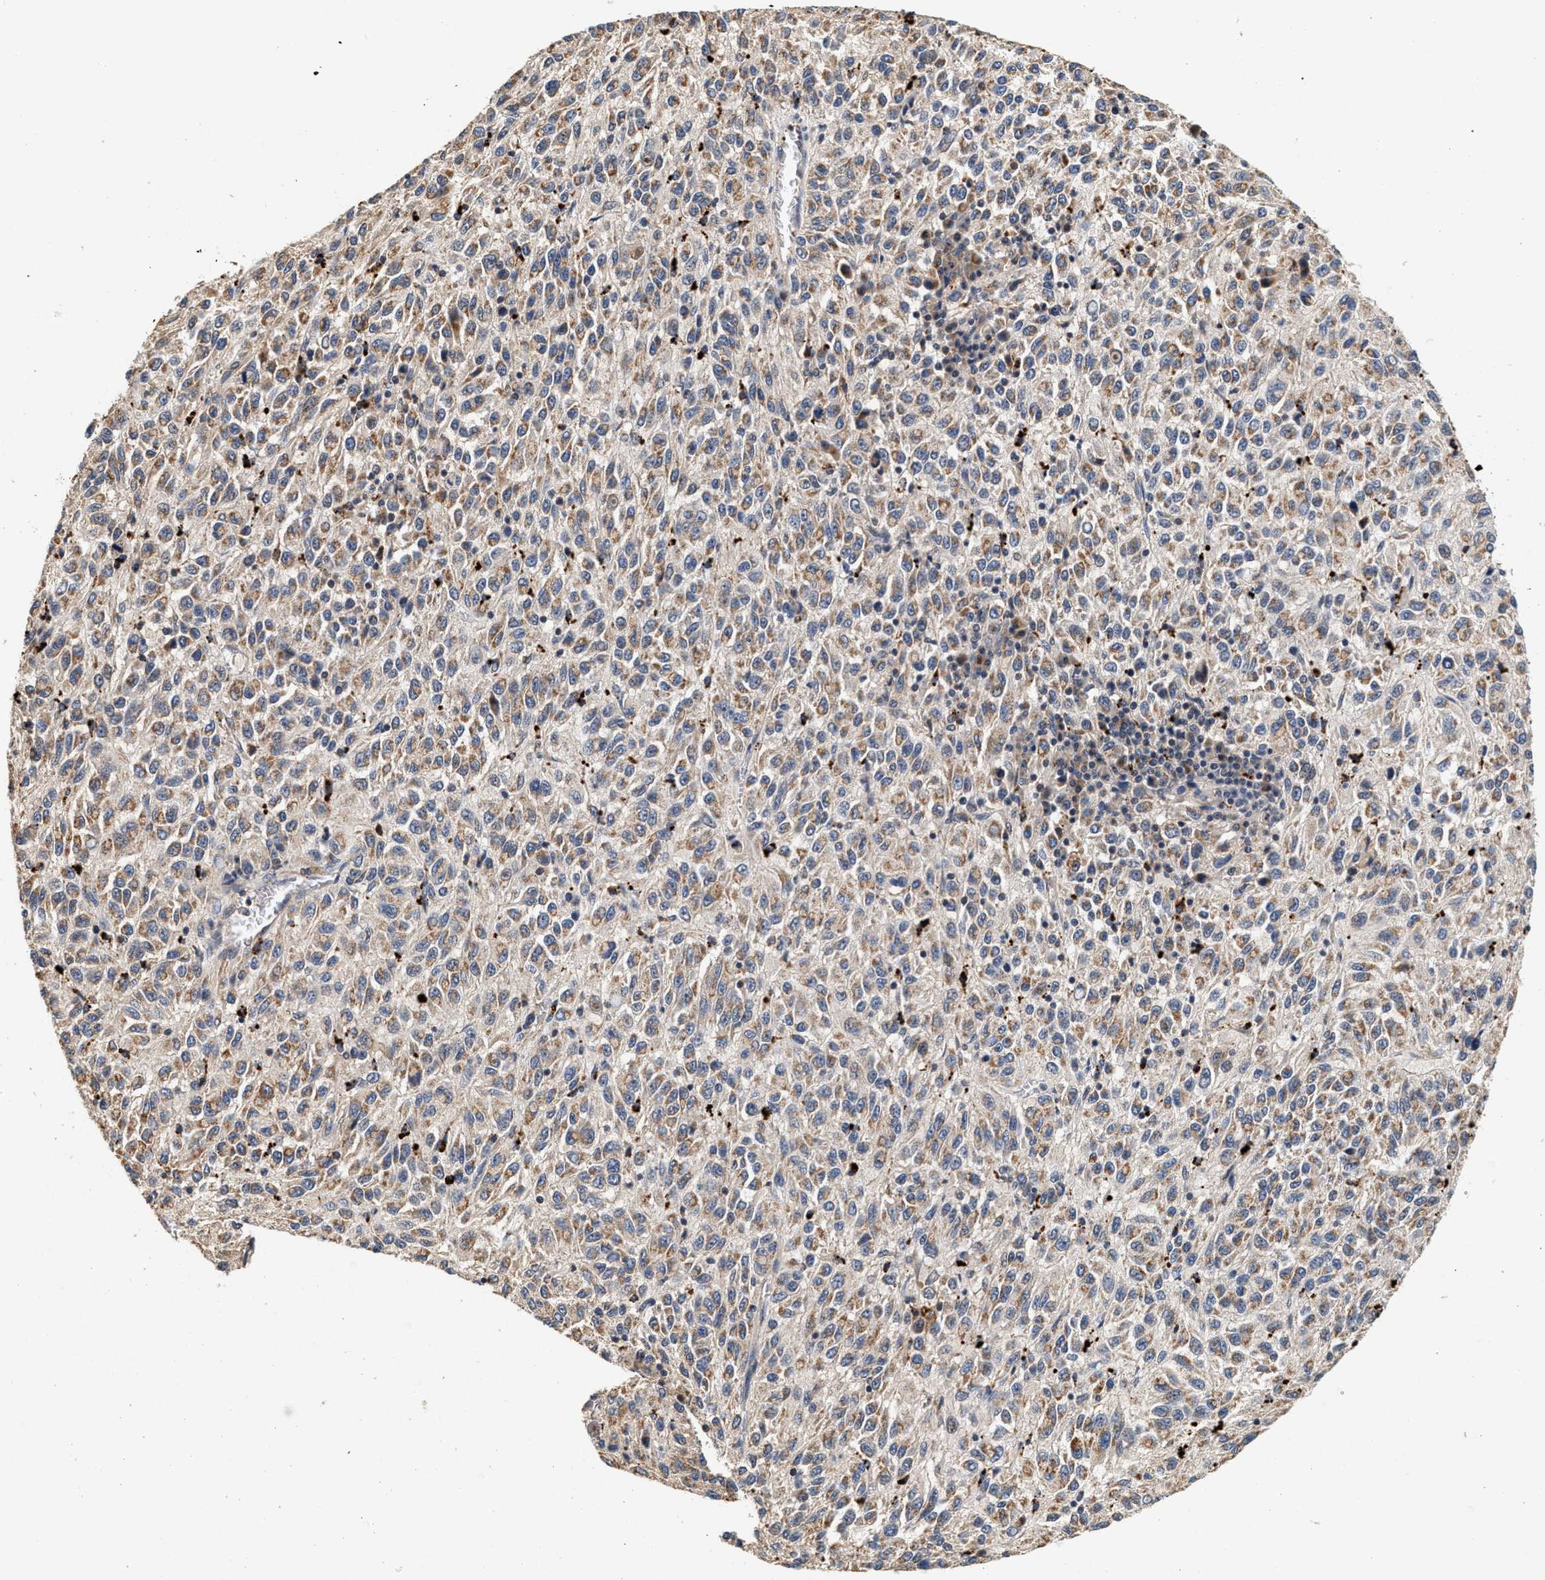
{"staining": {"intensity": "weak", "quantity": ">75%", "location": "cytoplasmic/membranous"}, "tissue": "melanoma", "cell_type": "Tumor cells", "image_type": "cancer", "snomed": [{"axis": "morphology", "description": "Malignant melanoma, Metastatic site"}, {"axis": "topography", "description": "Lung"}], "caption": "This is a micrograph of IHC staining of malignant melanoma (metastatic site), which shows weak staining in the cytoplasmic/membranous of tumor cells.", "gene": "PTGR3", "patient": {"sex": "male", "age": 64}}